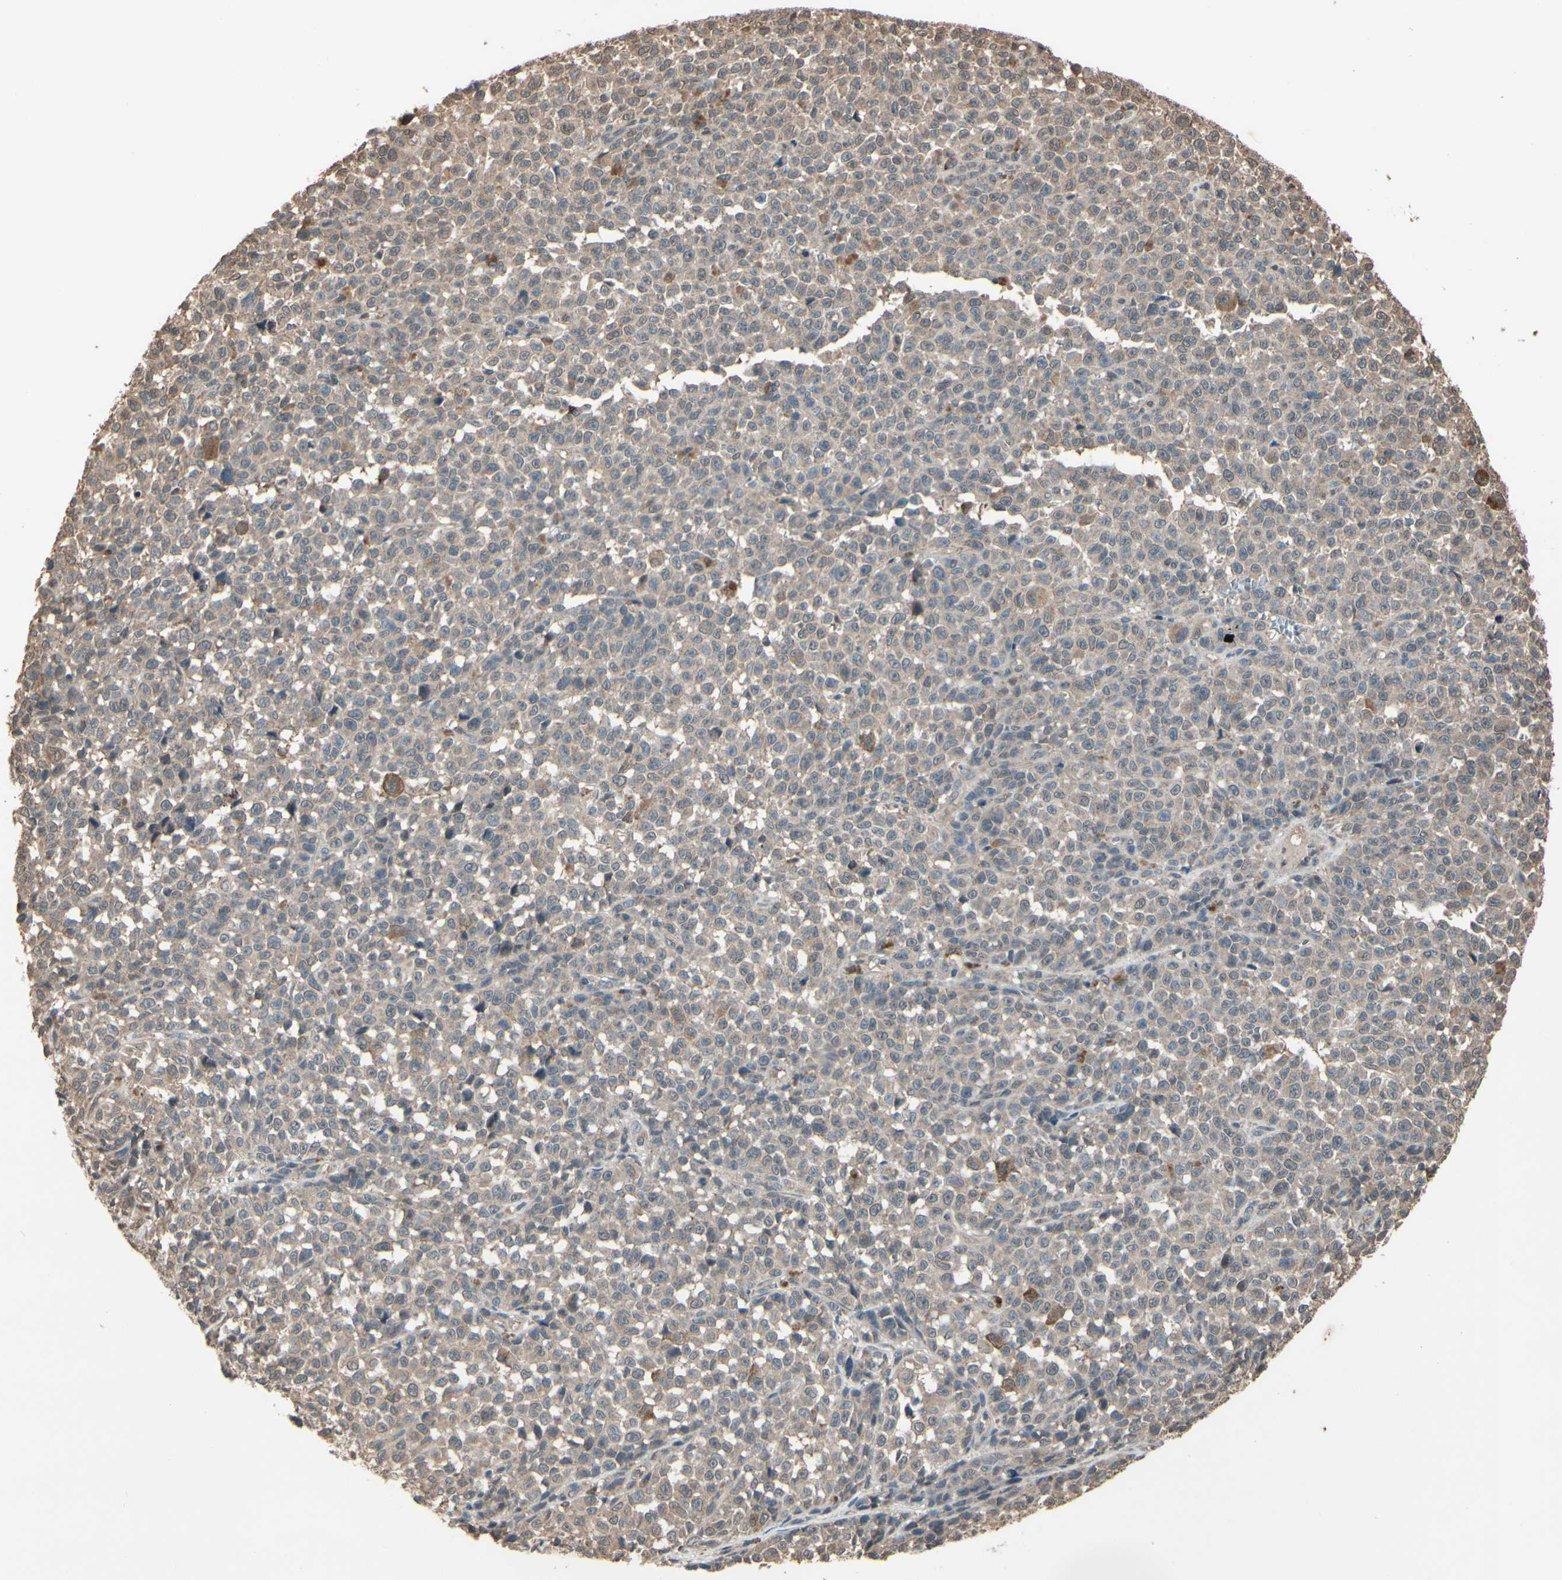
{"staining": {"intensity": "weak", "quantity": ">75%", "location": "cytoplasmic/membranous"}, "tissue": "melanoma", "cell_type": "Tumor cells", "image_type": "cancer", "snomed": [{"axis": "morphology", "description": "Malignant melanoma, NOS"}, {"axis": "topography", "description": "Skin"}], "caption": "An immunohistochemistry image of tumor tissue is shown. Protein staining in brown highlights weak cytoplasmic/membranous positivity in melanoma within tumor cells. Immunohistochemistry stains the protein in brown and the nuclei are stained blue.", "gene": "PNPLA7", "patient": {"sex": "female", "age": 82}}